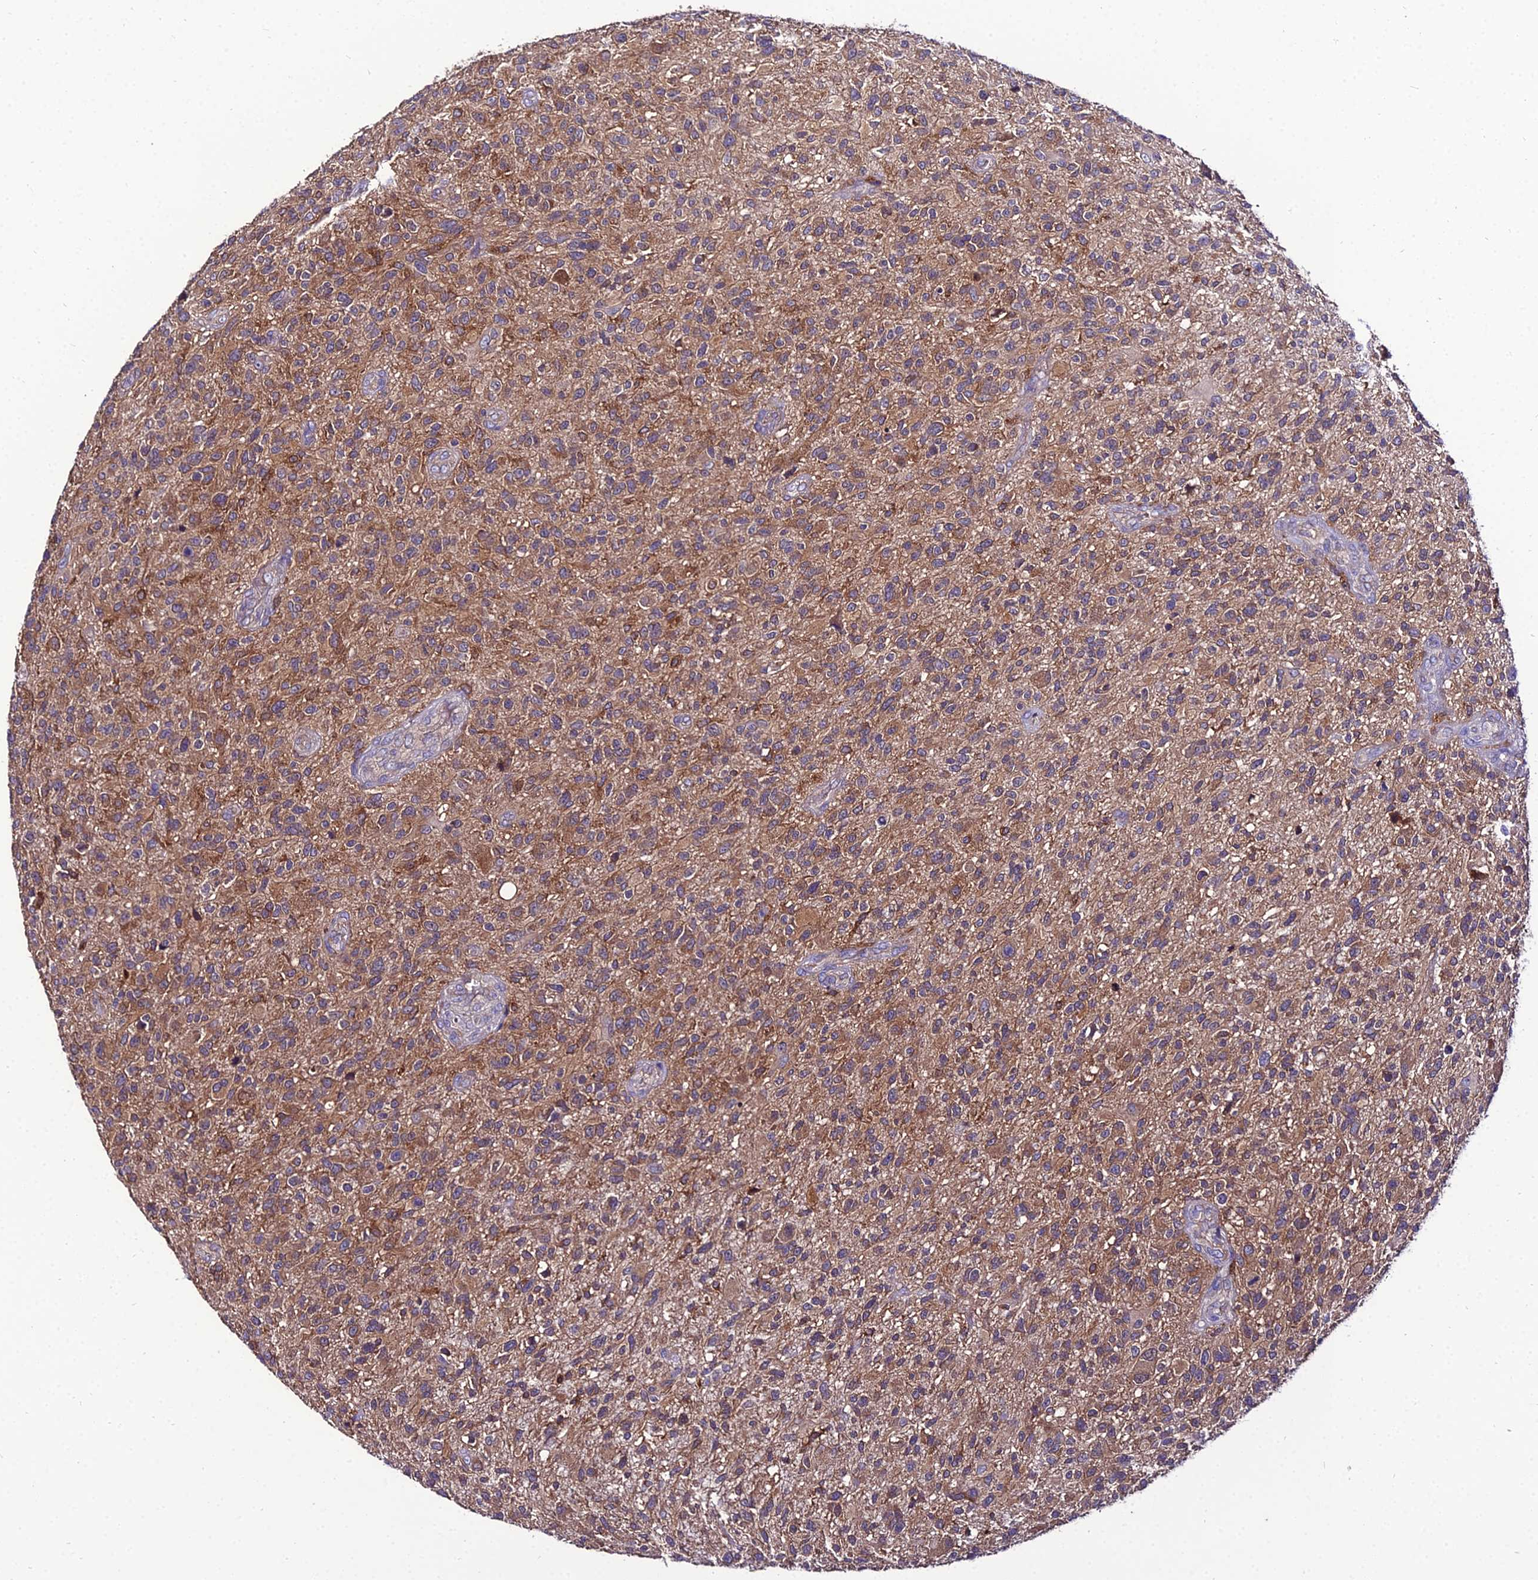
{"staining": {"intensity": "weak", "quantity": "25%-75%", "location": "cytoplasmic/membranous"}, "tissue": "glioma", "cell_type": "Tumor cells", "image_type": "cancer", "snomed": [{"axis": "morphology", "description": "Glioma, malignant, High grade"}, {"axis": "topography", "description": "Brain"}], "caption": "Brown immunohistochemical staining in human glioma displays weak cytoplasmic/membranous staining in about 25%-75% of tumor cells. (brown staining indicates protein expression, while blue staining denotes nuclei).", "gene": "C2orf69", "patient": {"sex": "male", "age": 47}}